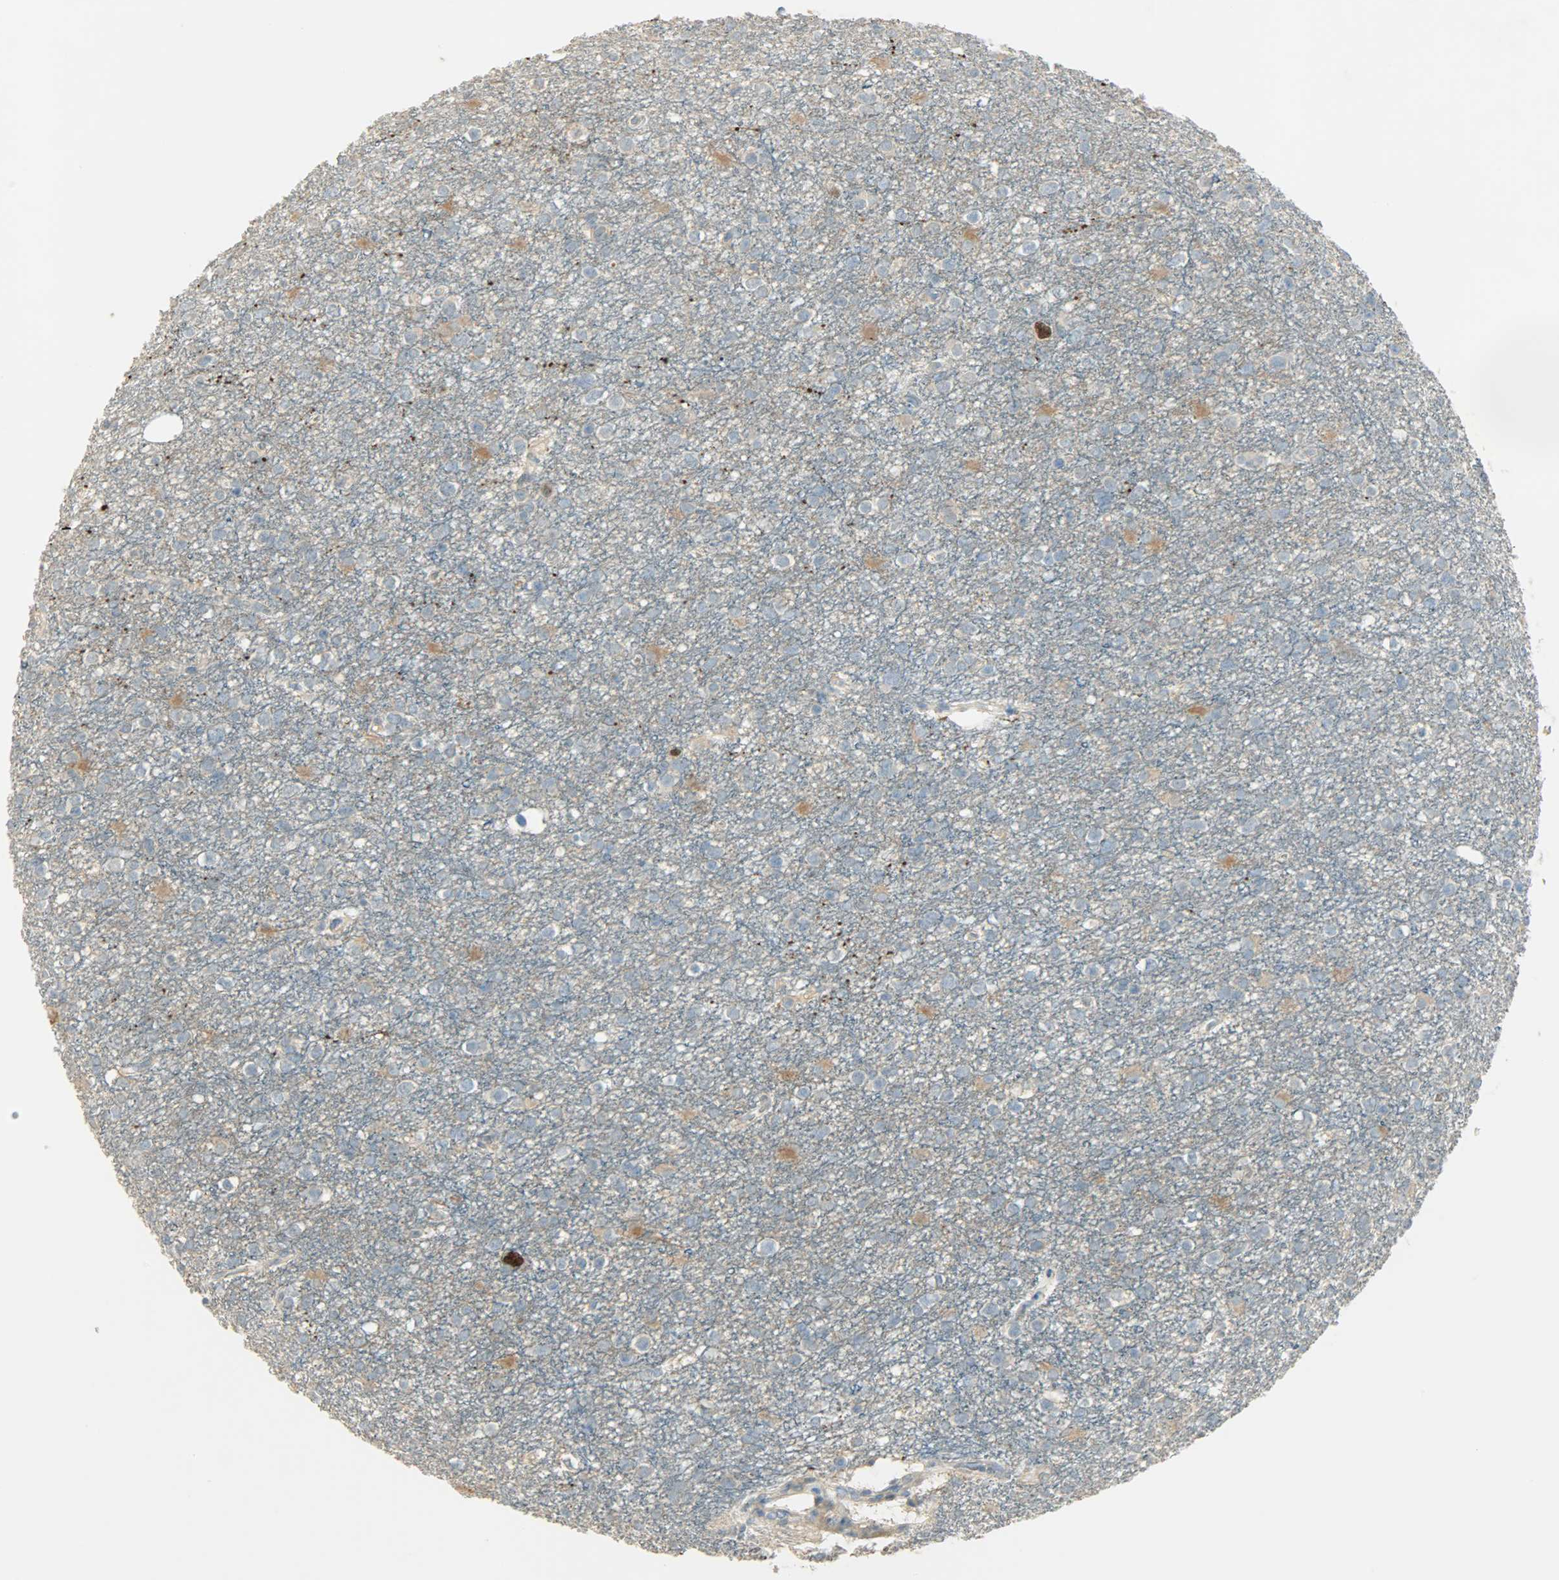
{"staining": {"intensity": "moderate", "quantity": ">75%", "location": "cytoplasmic/membranous"}, "tissue": "glioma", "cell_type": "Tumor cells", "image_type": "cancer", "snomed": [{"axis": "morphology", "description": "Glioma, malignant, Low grade"}, {"axis": "topography", "description": "Brain"}], "caption": "Brown immunohistochemical staining in glioma shows moderate cytoplasmic/membranous positivity in about >75% of tumor cells.", "gene": "TPX2", "patient": {"sex": "male", "age": 42}}